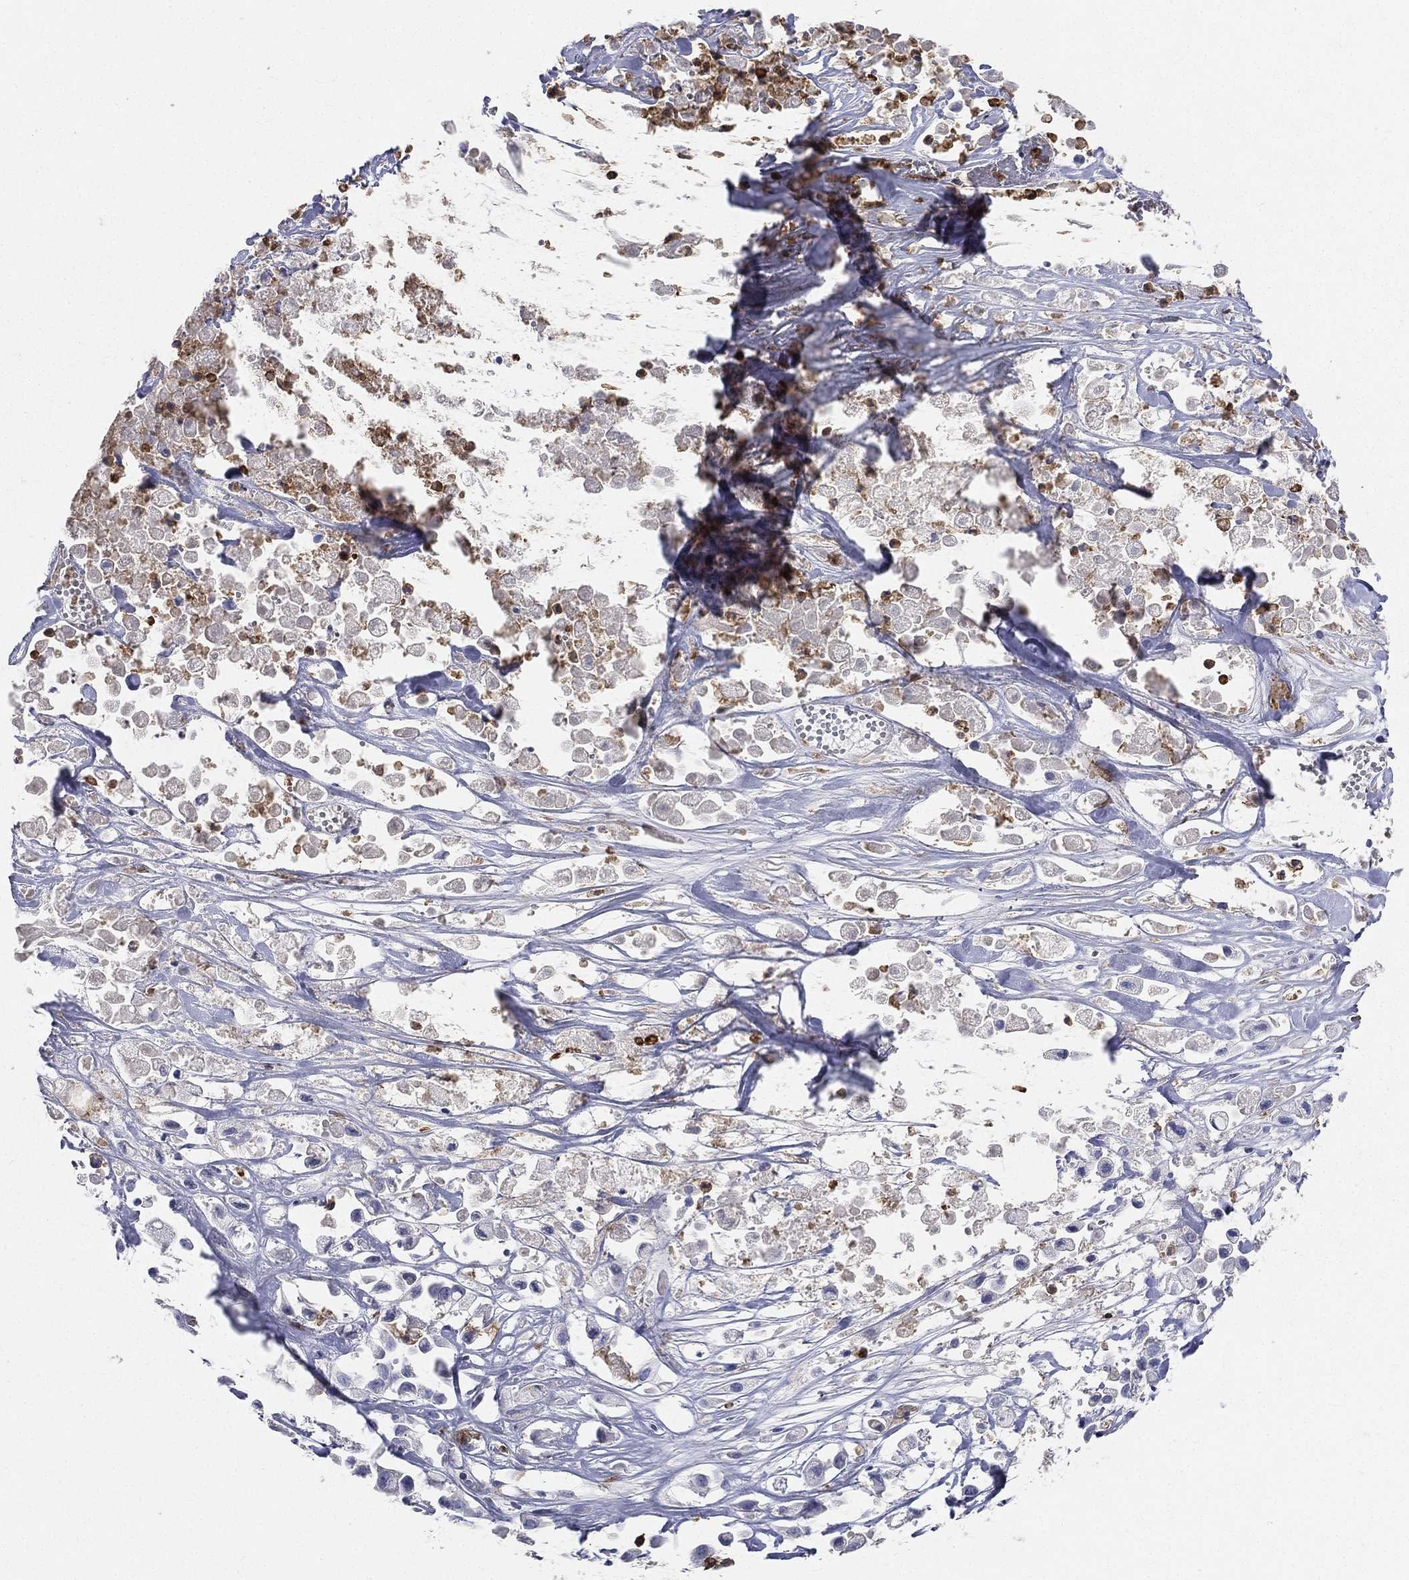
{"staining": {"intensity": "negative", "quantity": "none", "location": "none"}, "tissue": "pancreatic cancer", "cell_type": "Tumor cells", "image_type": "cancer", "snomed": [{"axis": "morphology", "description": "Adenocarcinoma, NOS"}, {"axis": "topography", "description": "Pancreas"}], "caption": "IHC micrograph of pancreatic cancer (adenocarcinoma) stained for a protein (brown), which displays no expression in tumor cells.", "gene": "CD33", "patient": {"sex": "male", "age": 44}}